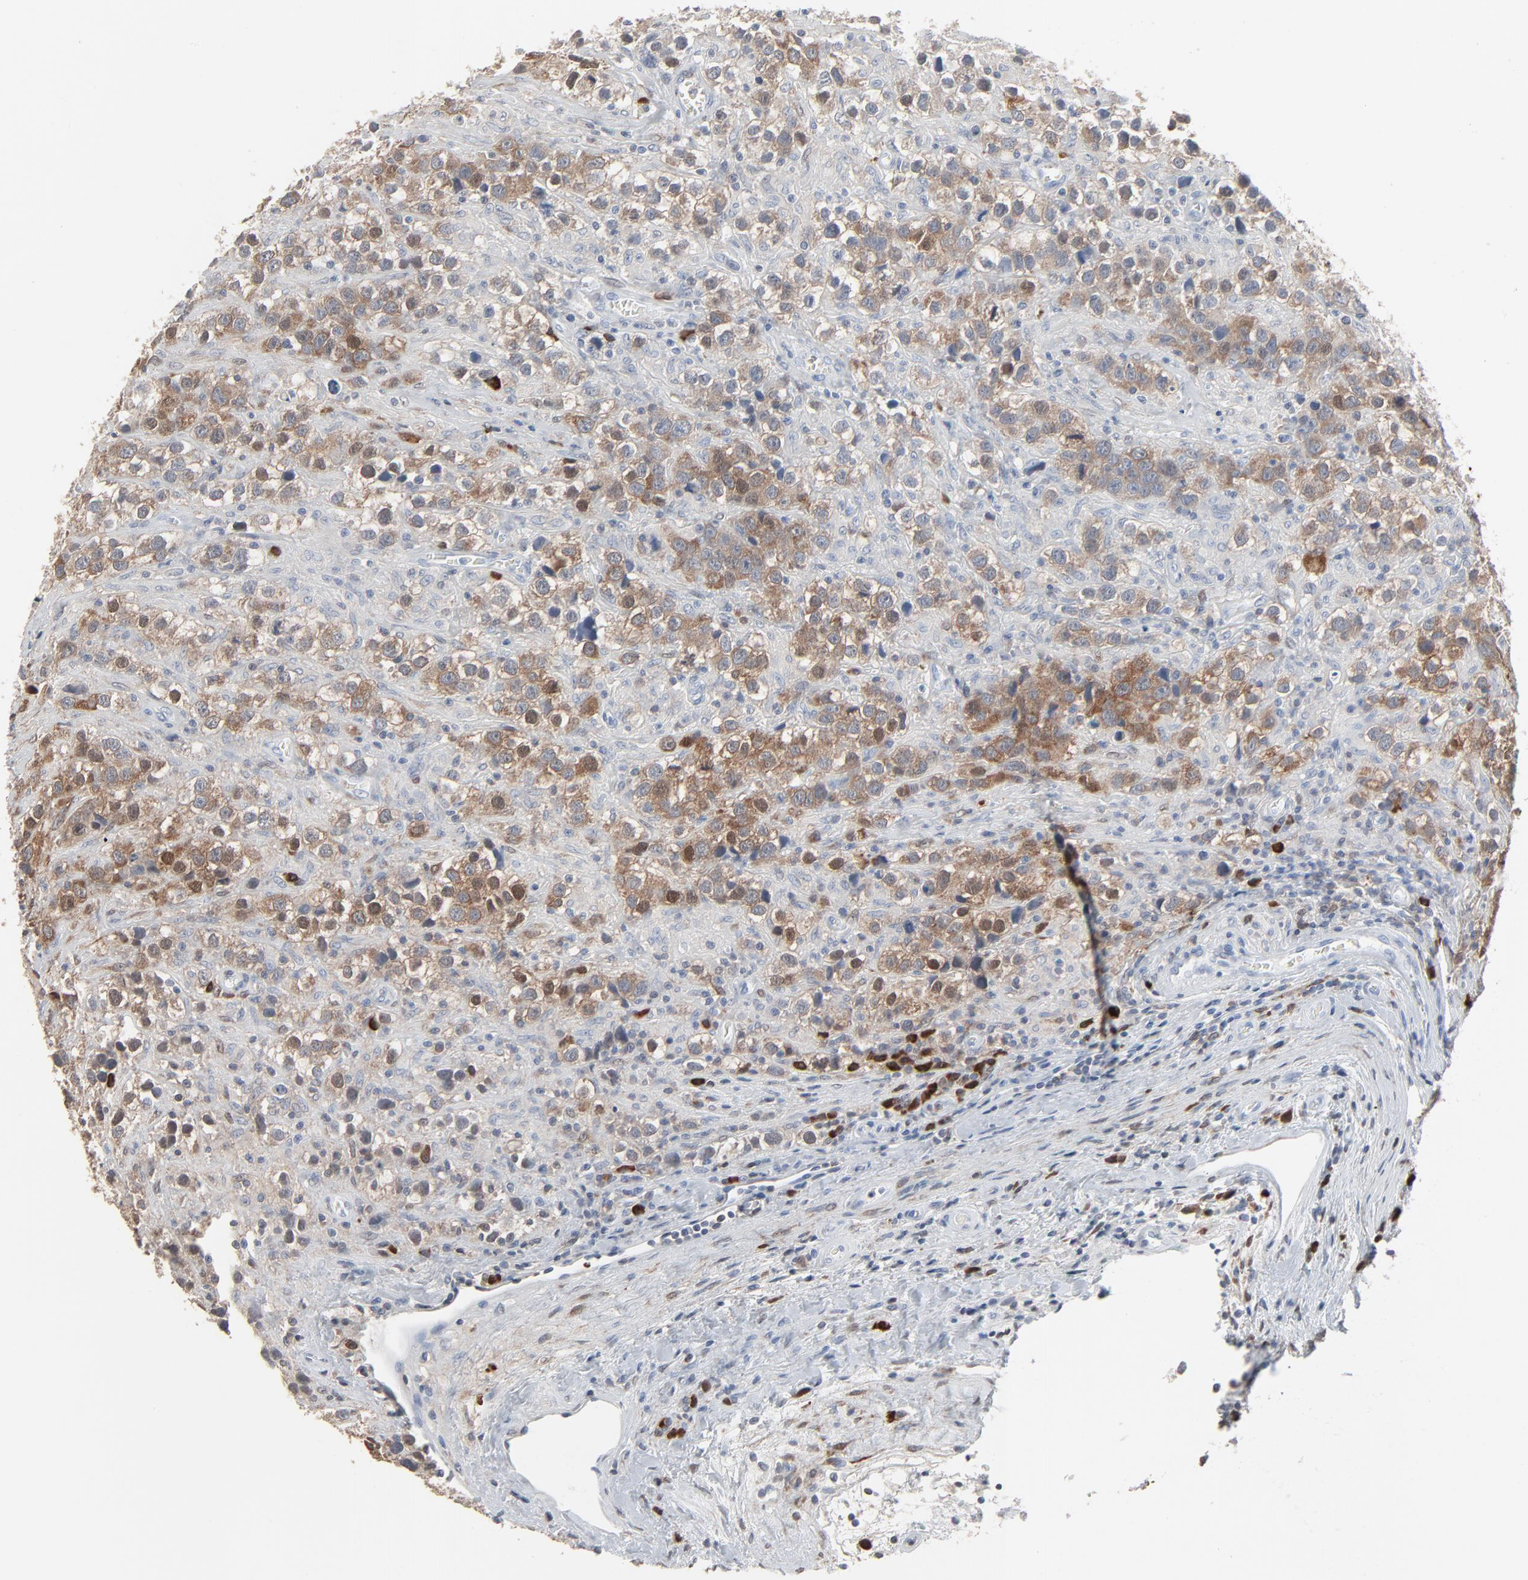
{"staining": {"intensity": "moderate", "quantity": ">75%", "location": "cytoplasmic/membranous"}, "tissue": "testis cancer", "cell_type": "Tumor cells", "image_type": "cancer", "snomed": [{"axis": "morphology", "description": "Seminoma, NOS"}, {"axis": "topography", "description": "Testis"}], "caption": "High-magnification brightfield microscopy of seminoma (testis) stained with DAB (brown) and counterstained with hematoxylin (blue). tumor cells exhibit moderate cytoplasmic/membranous positivity is seen in about>75% of cells. The staining is performed using DAB brown chromogen to label protein expression. The nuclei are counter-stained blue using hematoxylin.", "gene": "PHGDH", "patient": {"sex": "male", "age": 43}}